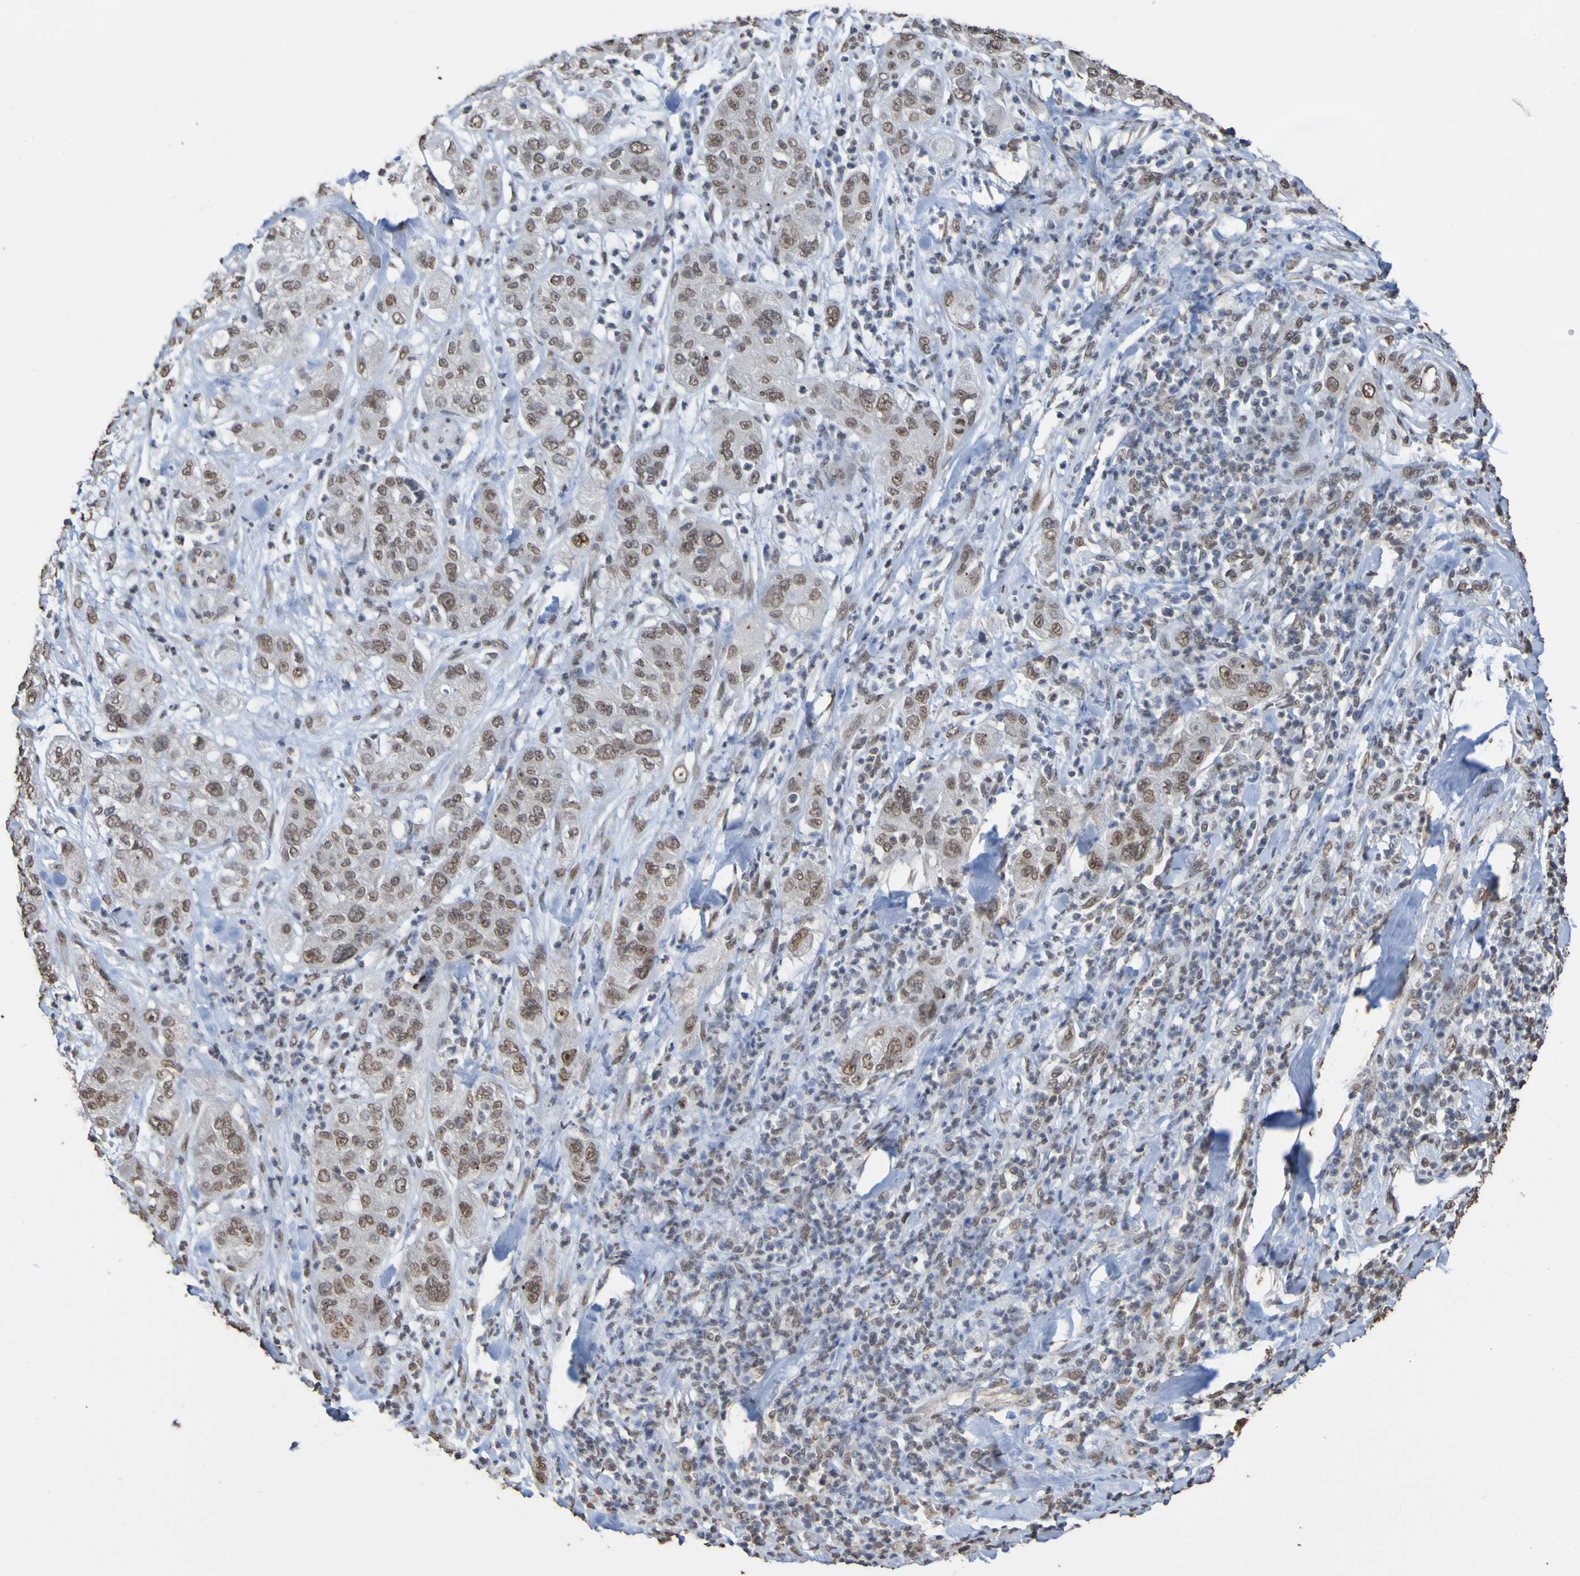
{"staining": {"intensity": "moderate", "quantity": ">75%", "location": "nuclear"}, "tissue": "pancreatic cancer", "cell_type": "Tumor cells", "image_type": "cancer", "snomed": [{"axis": "morphology", "description": "Adenocarcinoma, NOS"}, {"axis": "topography", "description": "Pancreas"}], "caption": "Immunohistochemical staining of human pancreatic cancer reveals medium levels of moderate nuclear expression in approximately >75% of tumor cells.", "gene": "ALKBH2", "patient": {"sex": "female", "age": 78}}